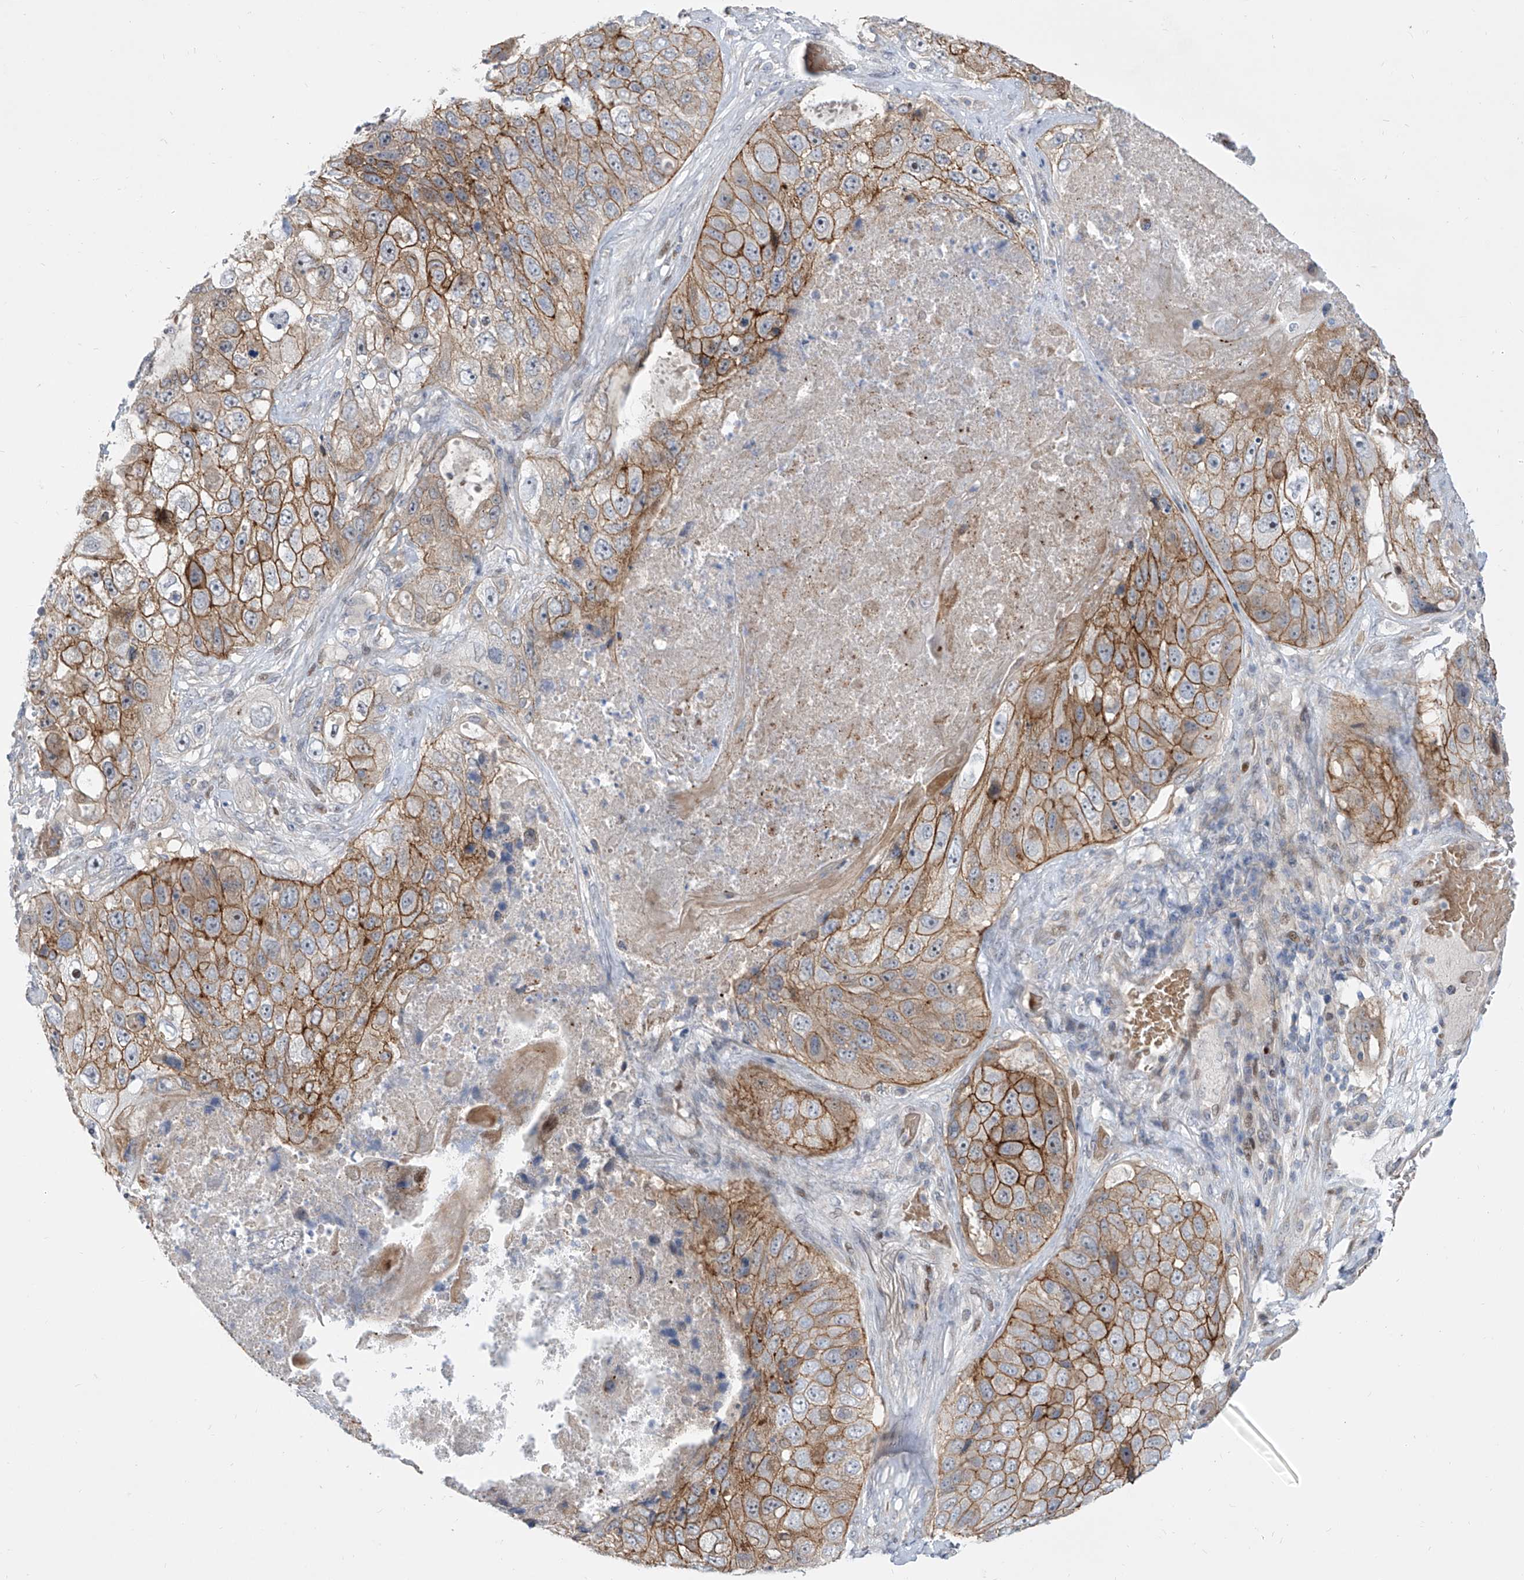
{"staining": {"intensity": "moderate", "quantity": ">75%", "location": "cytoplasmic/membranous"}, "tissue": "lung cancer", "cell_type": "Tumor cells", "image_type": "cancer", "snomed": [{"axis": "morphology", "description": "Squamous cell carcinoma, NOS"}, {"axis": "topography", "description": "Lung"}], "caption": "IHC photomicrograph of lung cancer (squamous cell carcinoma) stained for a protein (brown), which reveals medium levels of moderate cytoplasmic/membranous staining in about >75% of tumor cells.", "gene": "LRRC1", "patient": {"sex": "male", "age": 61}}